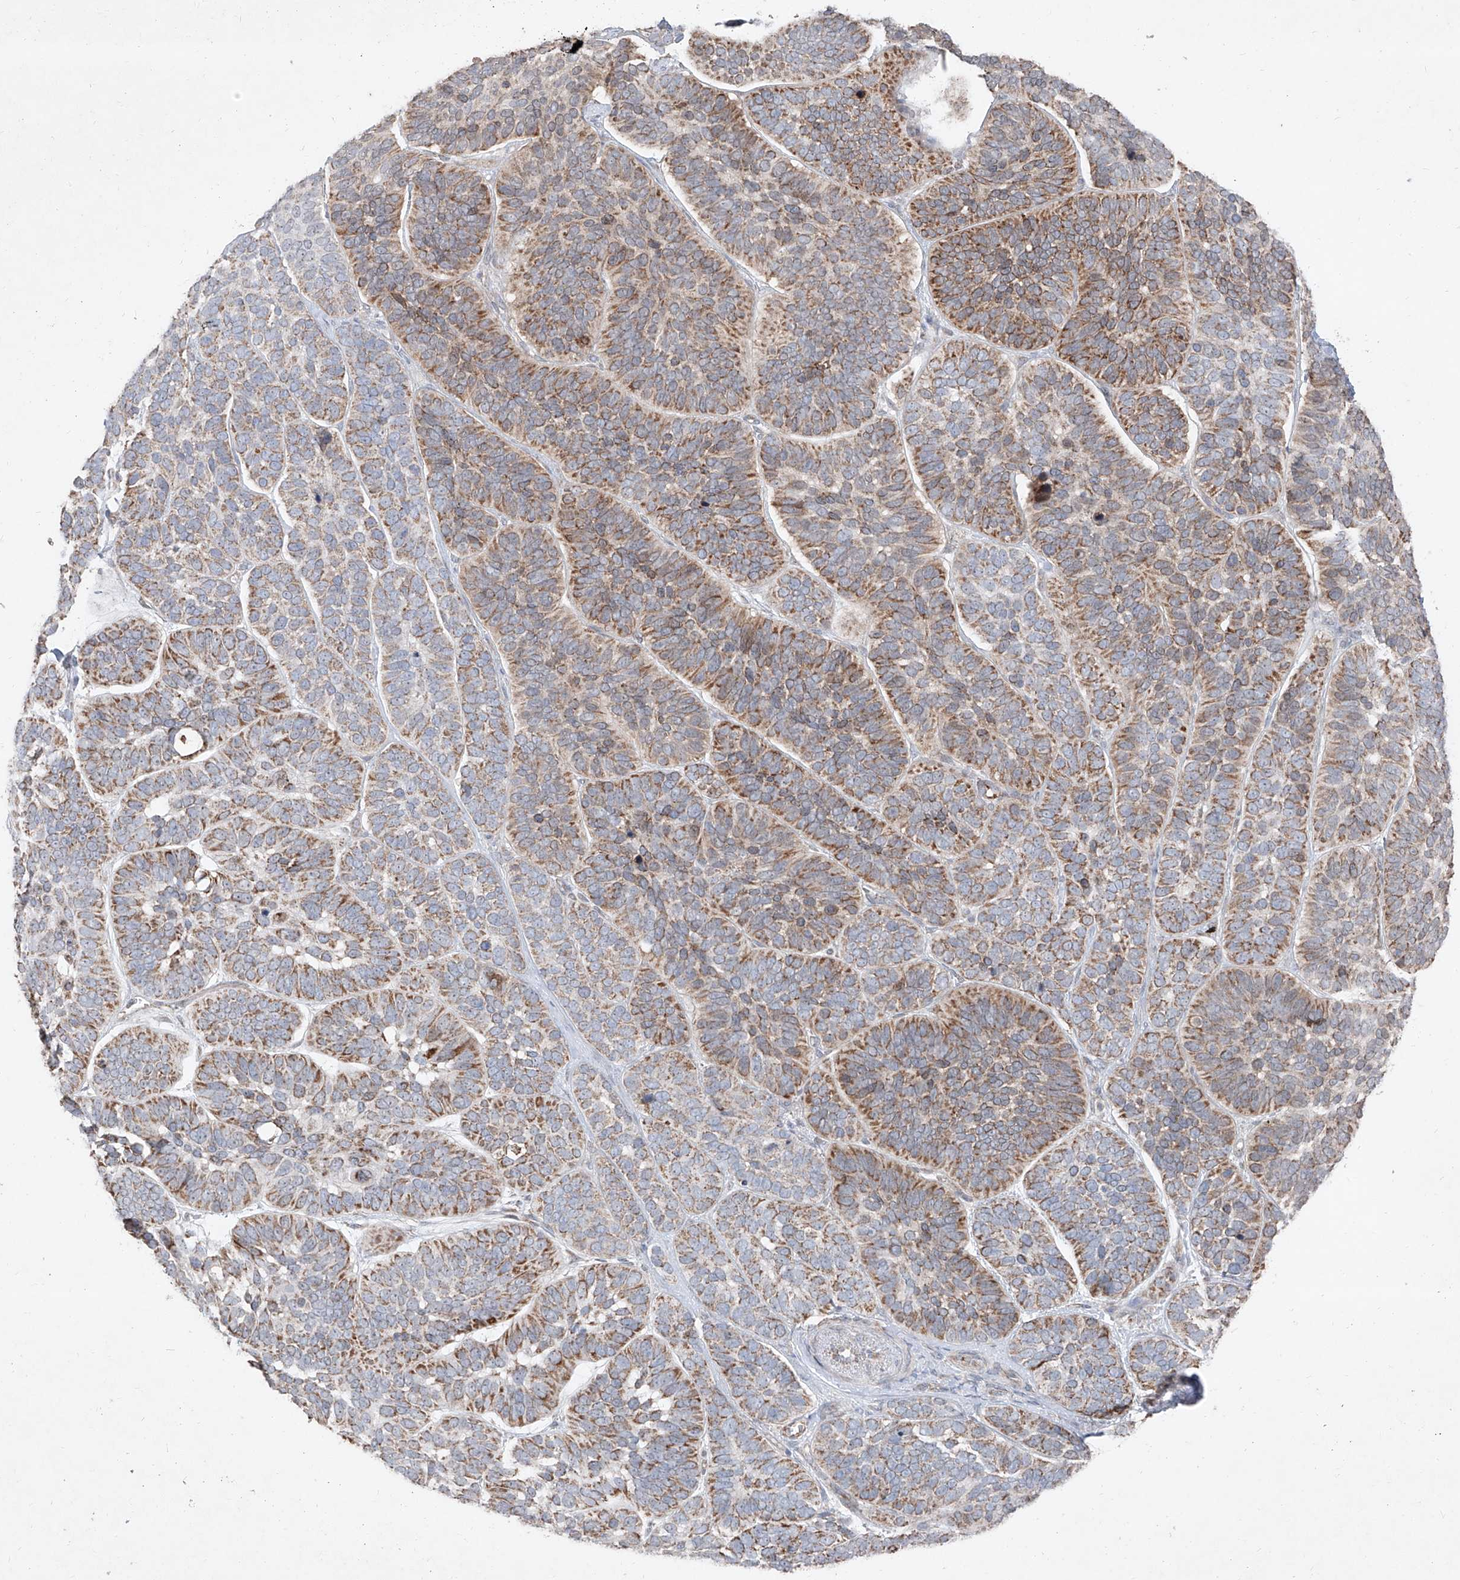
{"staining": {"intensity": "moderate", "quantity": "25%-75%", "location": "cytoplasmic/membranous"}, "tissue": "skin cancer", "cell_type": "Tumor cells", "image_type": "cancer", "snomed": [{"axis": "morphology", "description": "Basal cell carcinoma"}, {"axis": "topography", "description": "Skin"}], "caption": "This histopathology image exhibits skin basal cell carcinoma stained with IHC to label a protein in brown. The cytoplasmic/membranous of tumor cells show moderate positivity for the protein. Nuclei are counter-stained blue.", "gene": "NDUFB3", "patient": {"sex": "male", "age": 62}}